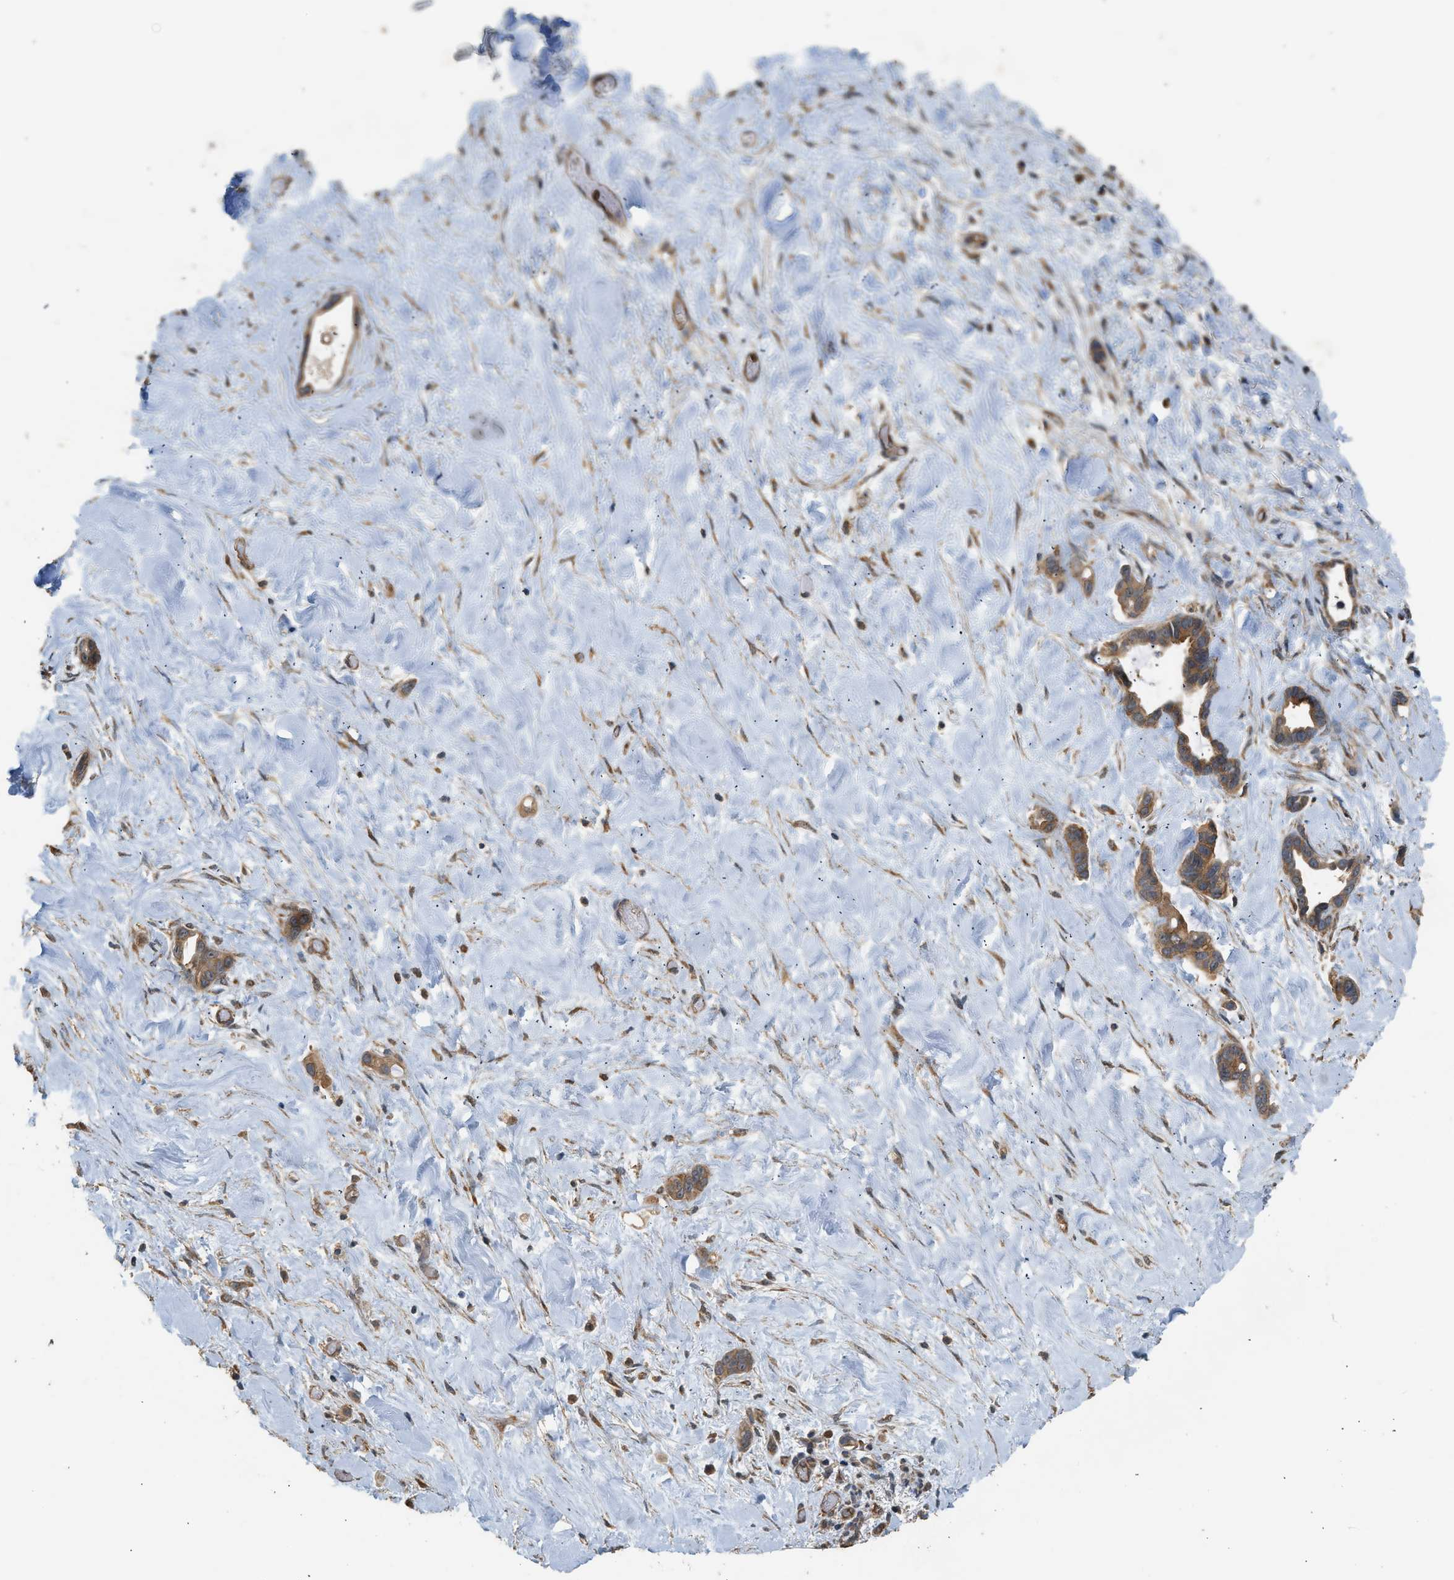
{"staining": {"intensity": "moderate", "quantity": ">75%", "location": "cytoplasmic/membranous"}, "tissue": "liver cancer", "cell_type": "Tumor cells", "image_type": "cancer", "snomed": [{"axis": "morphology", "description": "Cholangiocarcinoma"}, {"axis": "topography", "description": "Liver"}], "caption": "About >75% of tumor cells in human liver cancer show moderate cytoplasmic/membranous protein staining as visualized by brown immunohistochemical staining.", "gene": "HIP1R", "patient": {"sex": "female", "age": 65}}